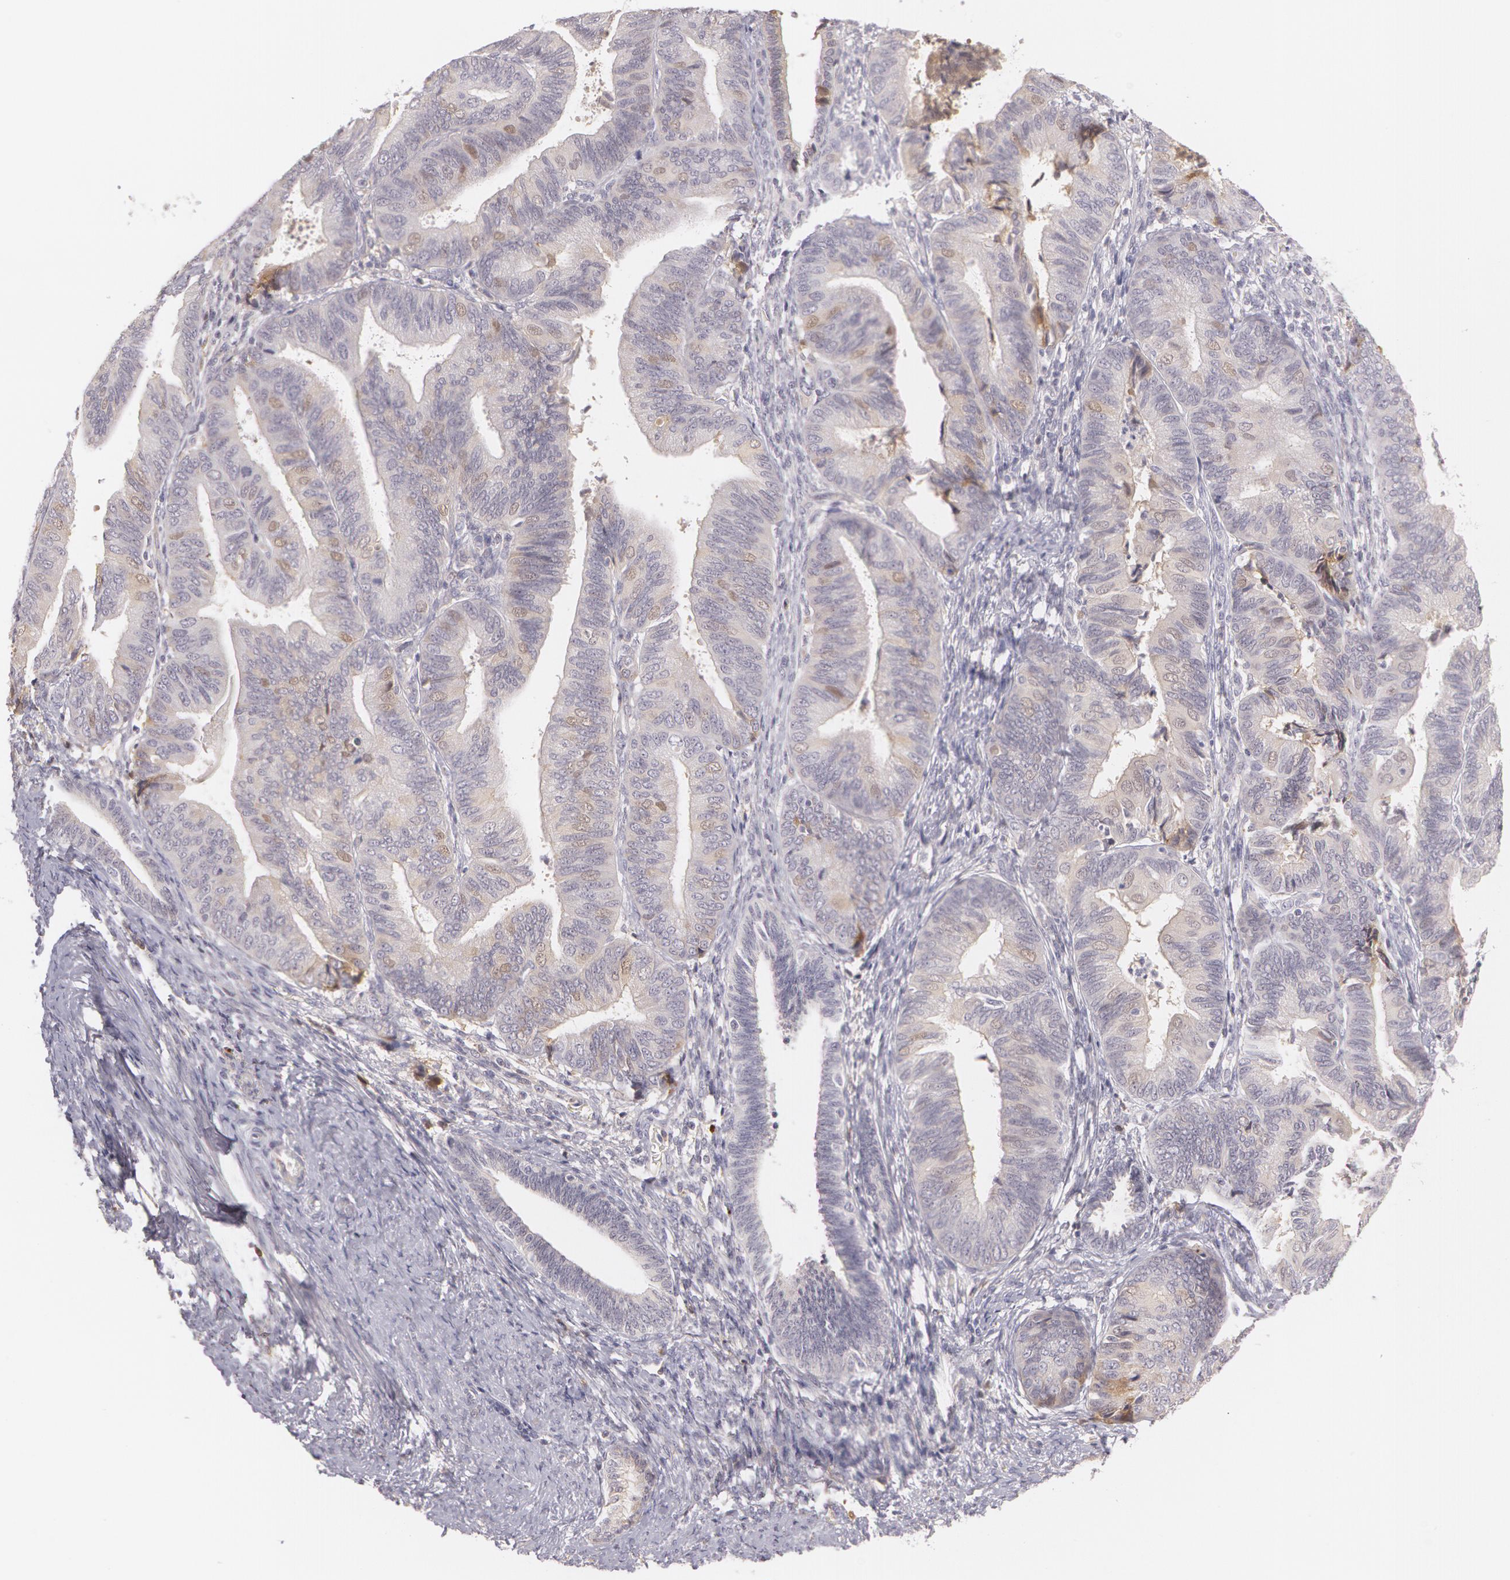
{"staining": {"intensity": "weak", "quantity": "<25%", "location": "cytoplasmic/membranous"}, "tissue": "endometrial cancer", "cell_type": "Tumor cells", "image_type": "cancer", "snomed": [{"axis": "morphology", "description": "Adenocarcinoma, NOS"}, {"axis": "topography", "description": "Endometrium"}], "caption": "An immunohistochemistry histopathology image of endometrial cancer is shown. There is no staining in tumor cells of endometrial cancer.", "gene": "LBP", "patient": {"sex": "female", "age": 63}}